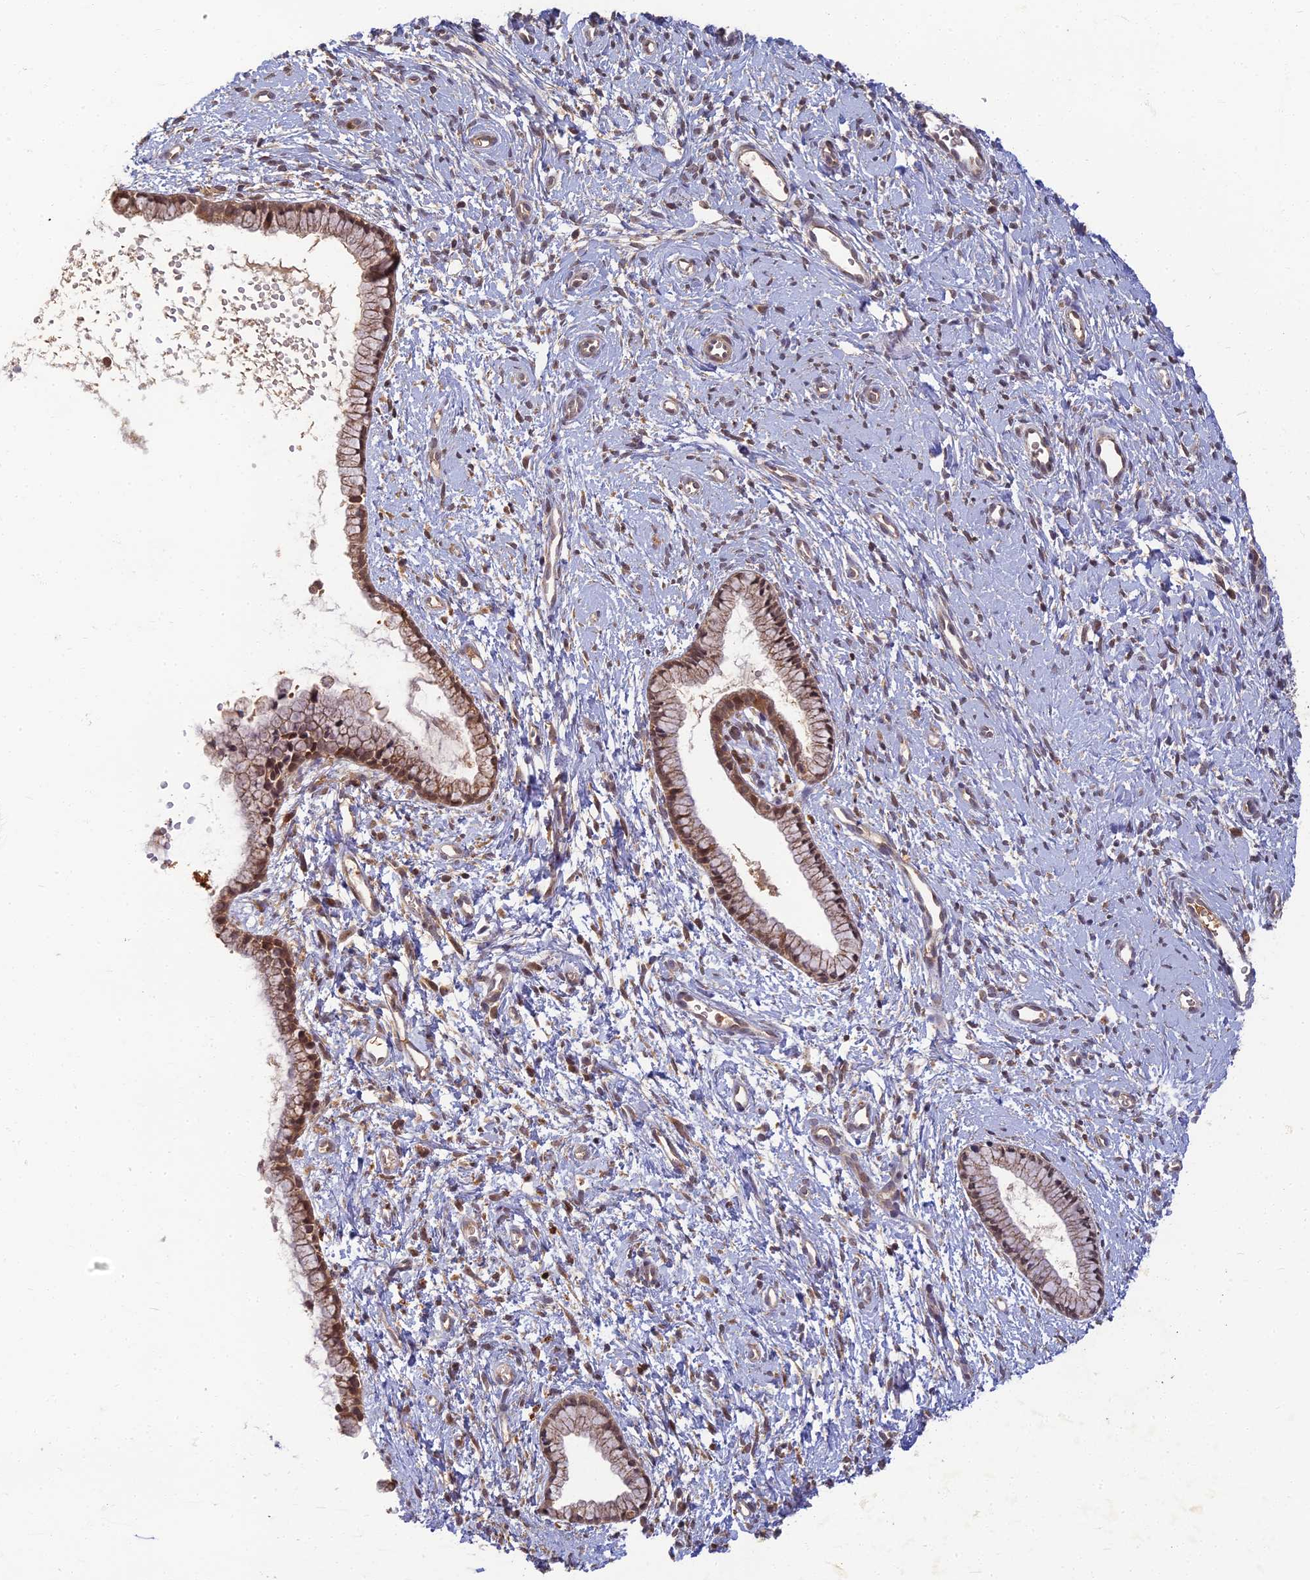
{"staining": {"intensity": "moderate", "quantity": ">75%", "location": "cytoplasmic/membranous"}, "tissue": "cervix", "cell_type": "Glandular cells", "image_type": "normal", "snomed": [{"axis": "morphology", "description": "Normal tissue, NOS"}, {"axis": "topography", "description": "Cervix"}], "caption": "An IHC histopathology image of normal tissue is shown. Protein staining in brown highlights moderate cytoplasmic/membranous positivity in cervix within glandular cells.", "gene": "RGL3", "patient": {"sex": "female", "age": 57}}